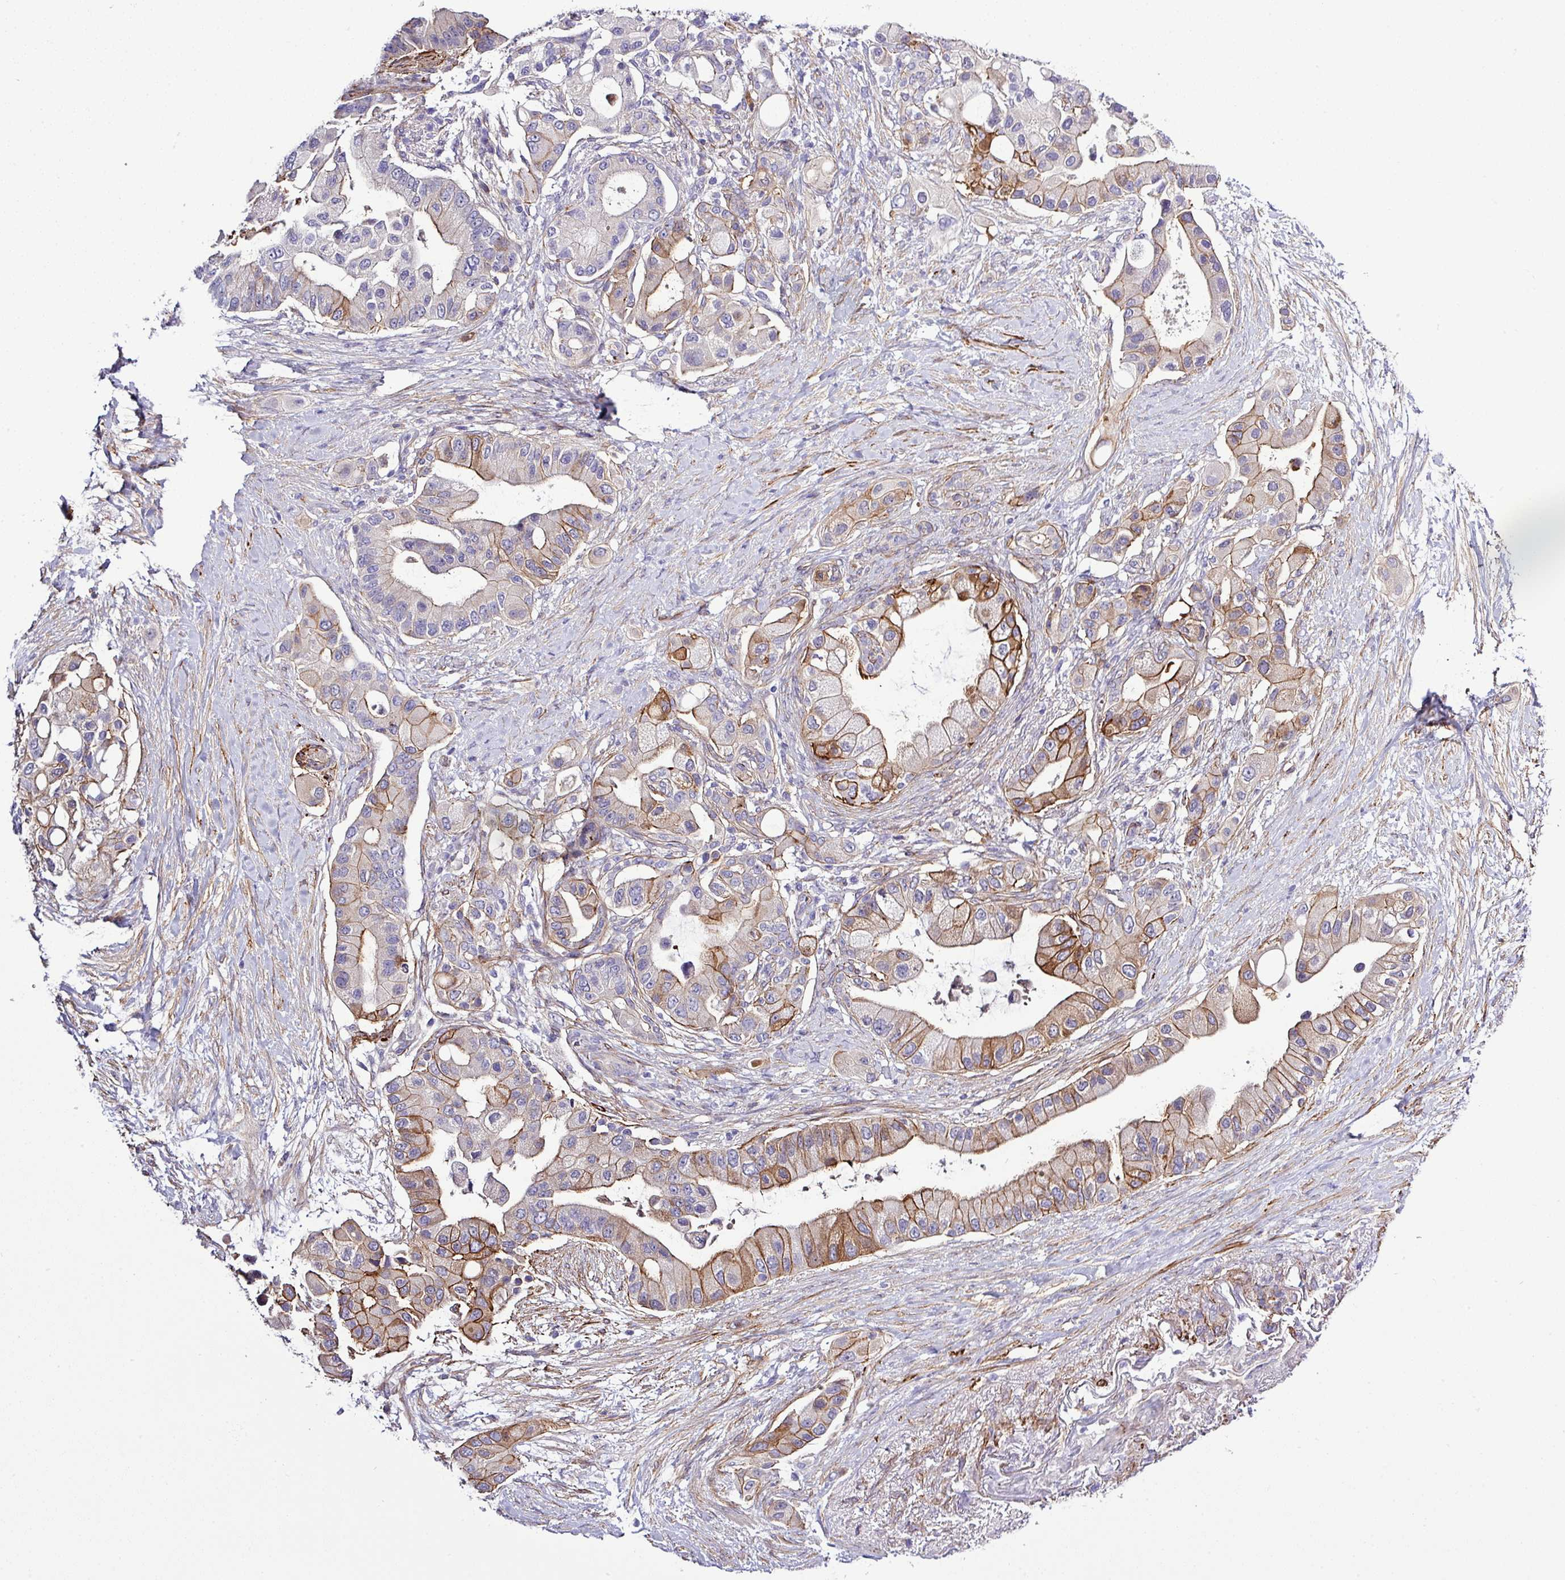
{"staining": {"intensity": "strong", "quantity": "25%-75%", "location": "cytoplasmic/membranous"}, "tissue": "pancreatic cancer", "cell_type": "Tumor cells", "image_type": "cancer", "snomed": [{"axis": "morphology", "description": "Adenocarcinoma, NOS"}, {"axis": "topography", "description": "Pancreas"}], "caption": "IHC histopathology image of neoplastic tissue: human pancreatic cancer stained using immunohistochemistry shows high levels of strong protein expression localized specifically in the cytoplasmic/membranous of tumor cells, appearing as a cytoplasmic/membranous brown color.", "gene": "PARD6A", "patient": {"sex": "male", "age": 57}}